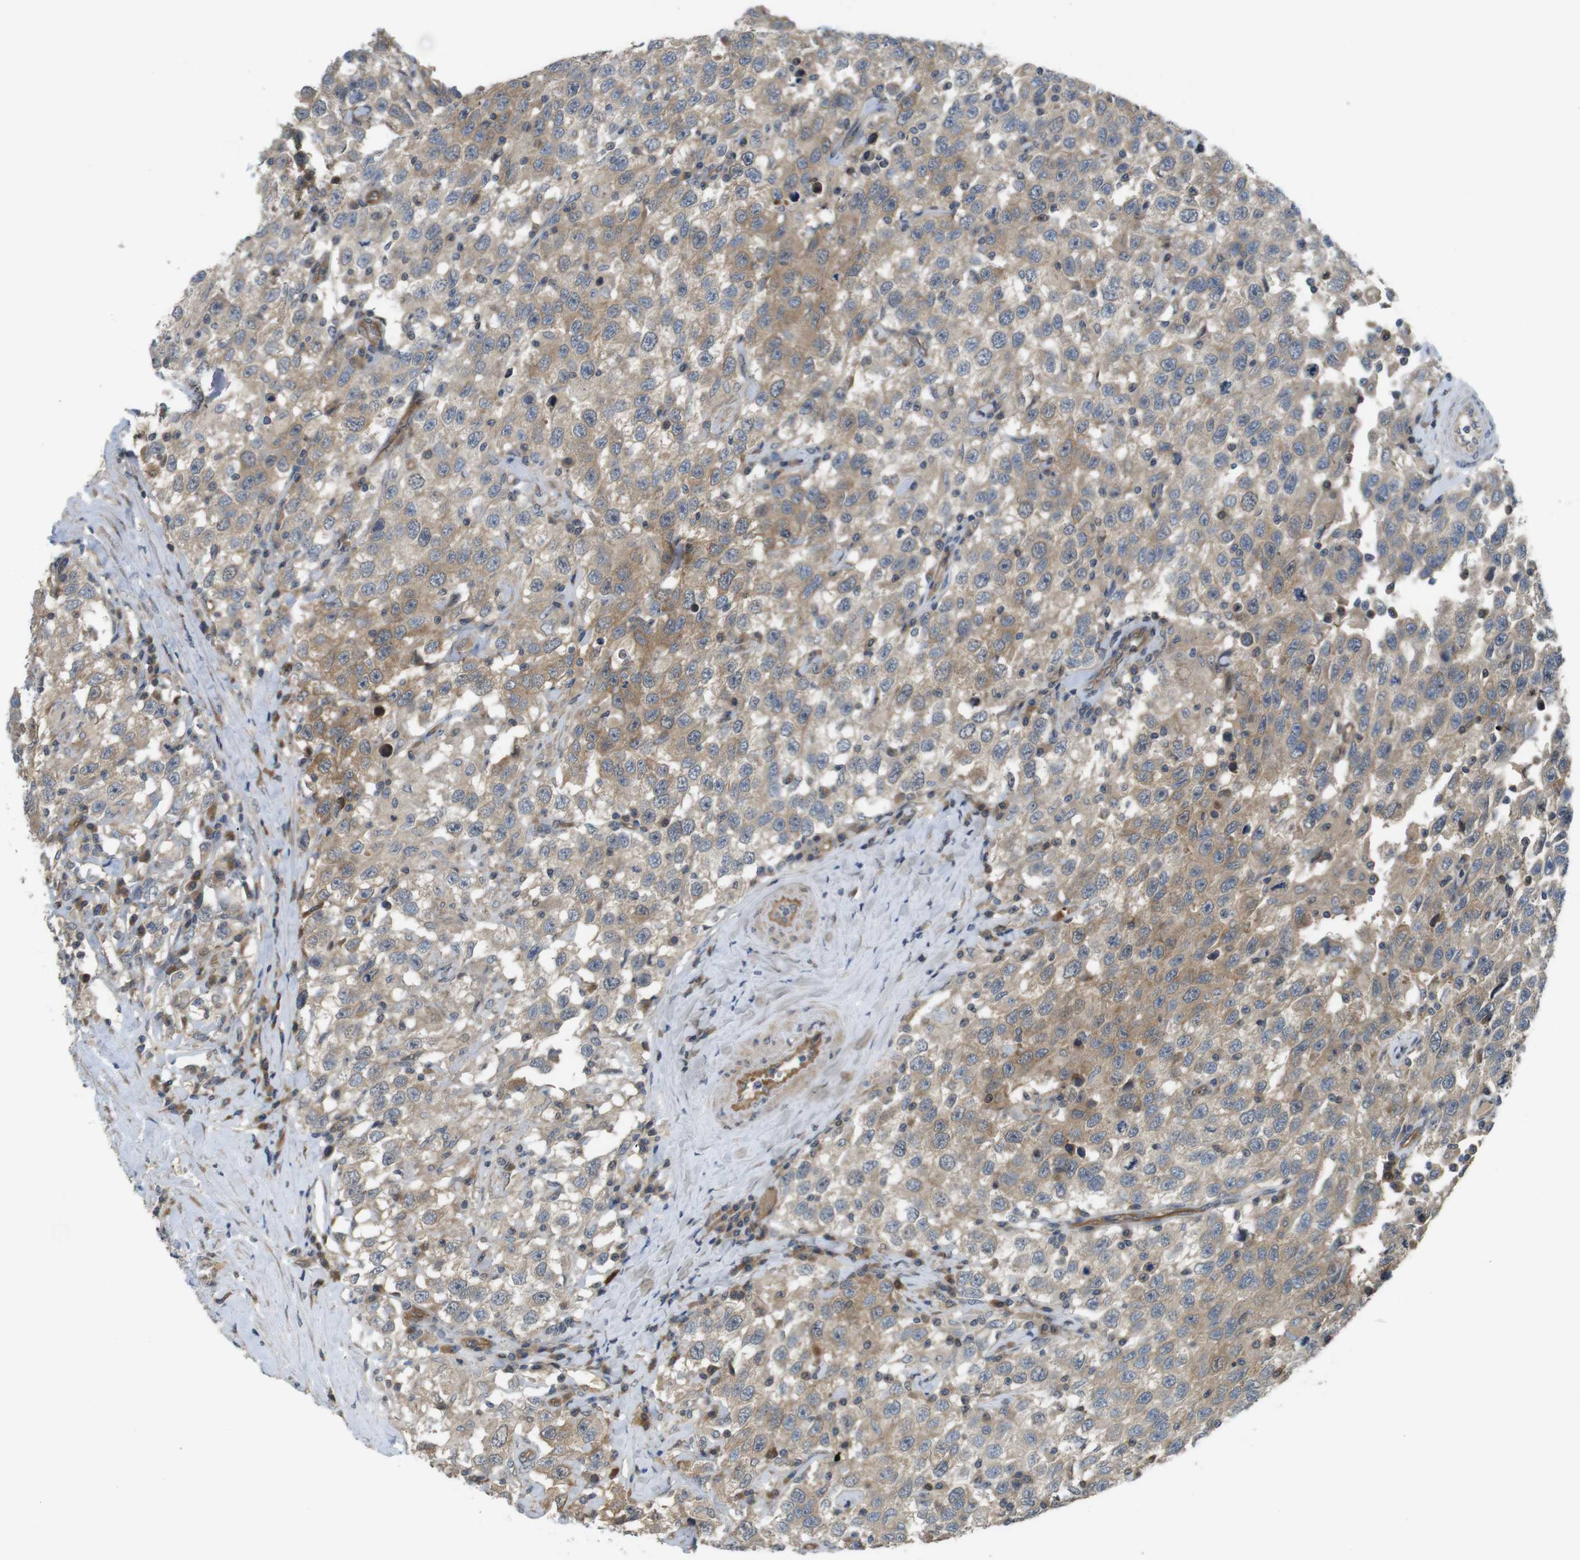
{"staining": {"intensity": "weak", "quantity": ">75%", "location": "cytoplasmic/membranous"}, "tissue": "testis cancer", "cell_type": "Tumor cells", "image_type": "cancer", "snomed": [{"axis": "morphology", "description": "Seminoma, NOS"}, {"axis": "topography", "description": "Testis"}], "caption": "DAB (3,3'-diaminobenzidine) immunohistochemical staining of seminoma (testis) shows weak cytoplasmic/membranous protein staining in about >75% of tumor cells.", "gene": "ABHD15", "patient": {"sex": "male", "age": 41}}